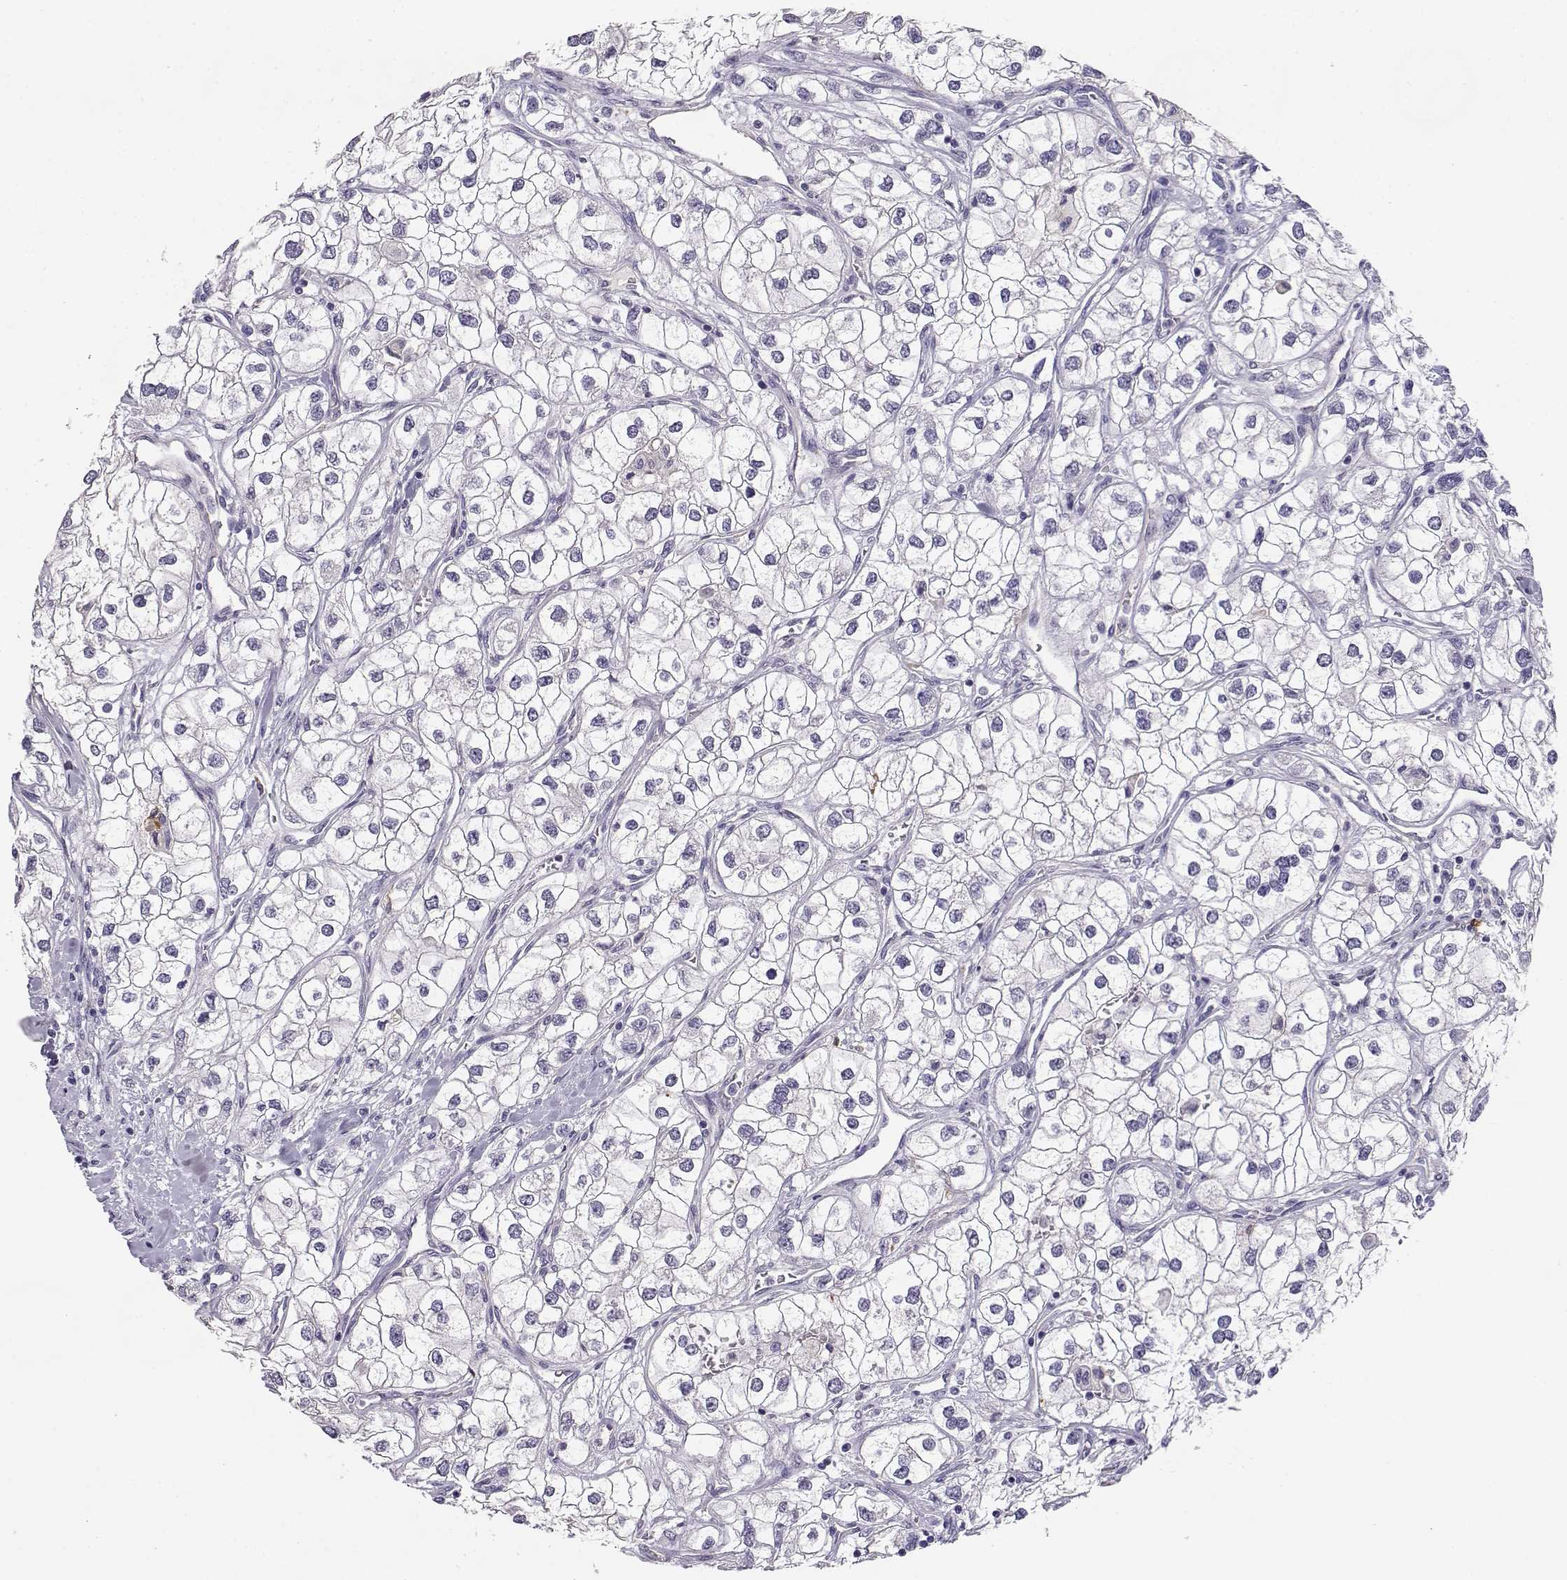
{"staining": {"intensity": "negative", "quantity": "none", "location": "none"}, "tissue": "renal cancer", "cell_type": "Tumor cells", "image_type": "cancer", "snomed": [{"axis": "morphology", "description": "Adenocarcinoma, NOS"}, {"axis": "topography", "description": "Kidney"}], "caption": "This is an immunohistochemistry (IHC) micrograph of human renal adenocarcinoma. There is no positivity in tumor cells.", "gene": "ENDOU", "patient": {"sex": "male", "age": 59}}